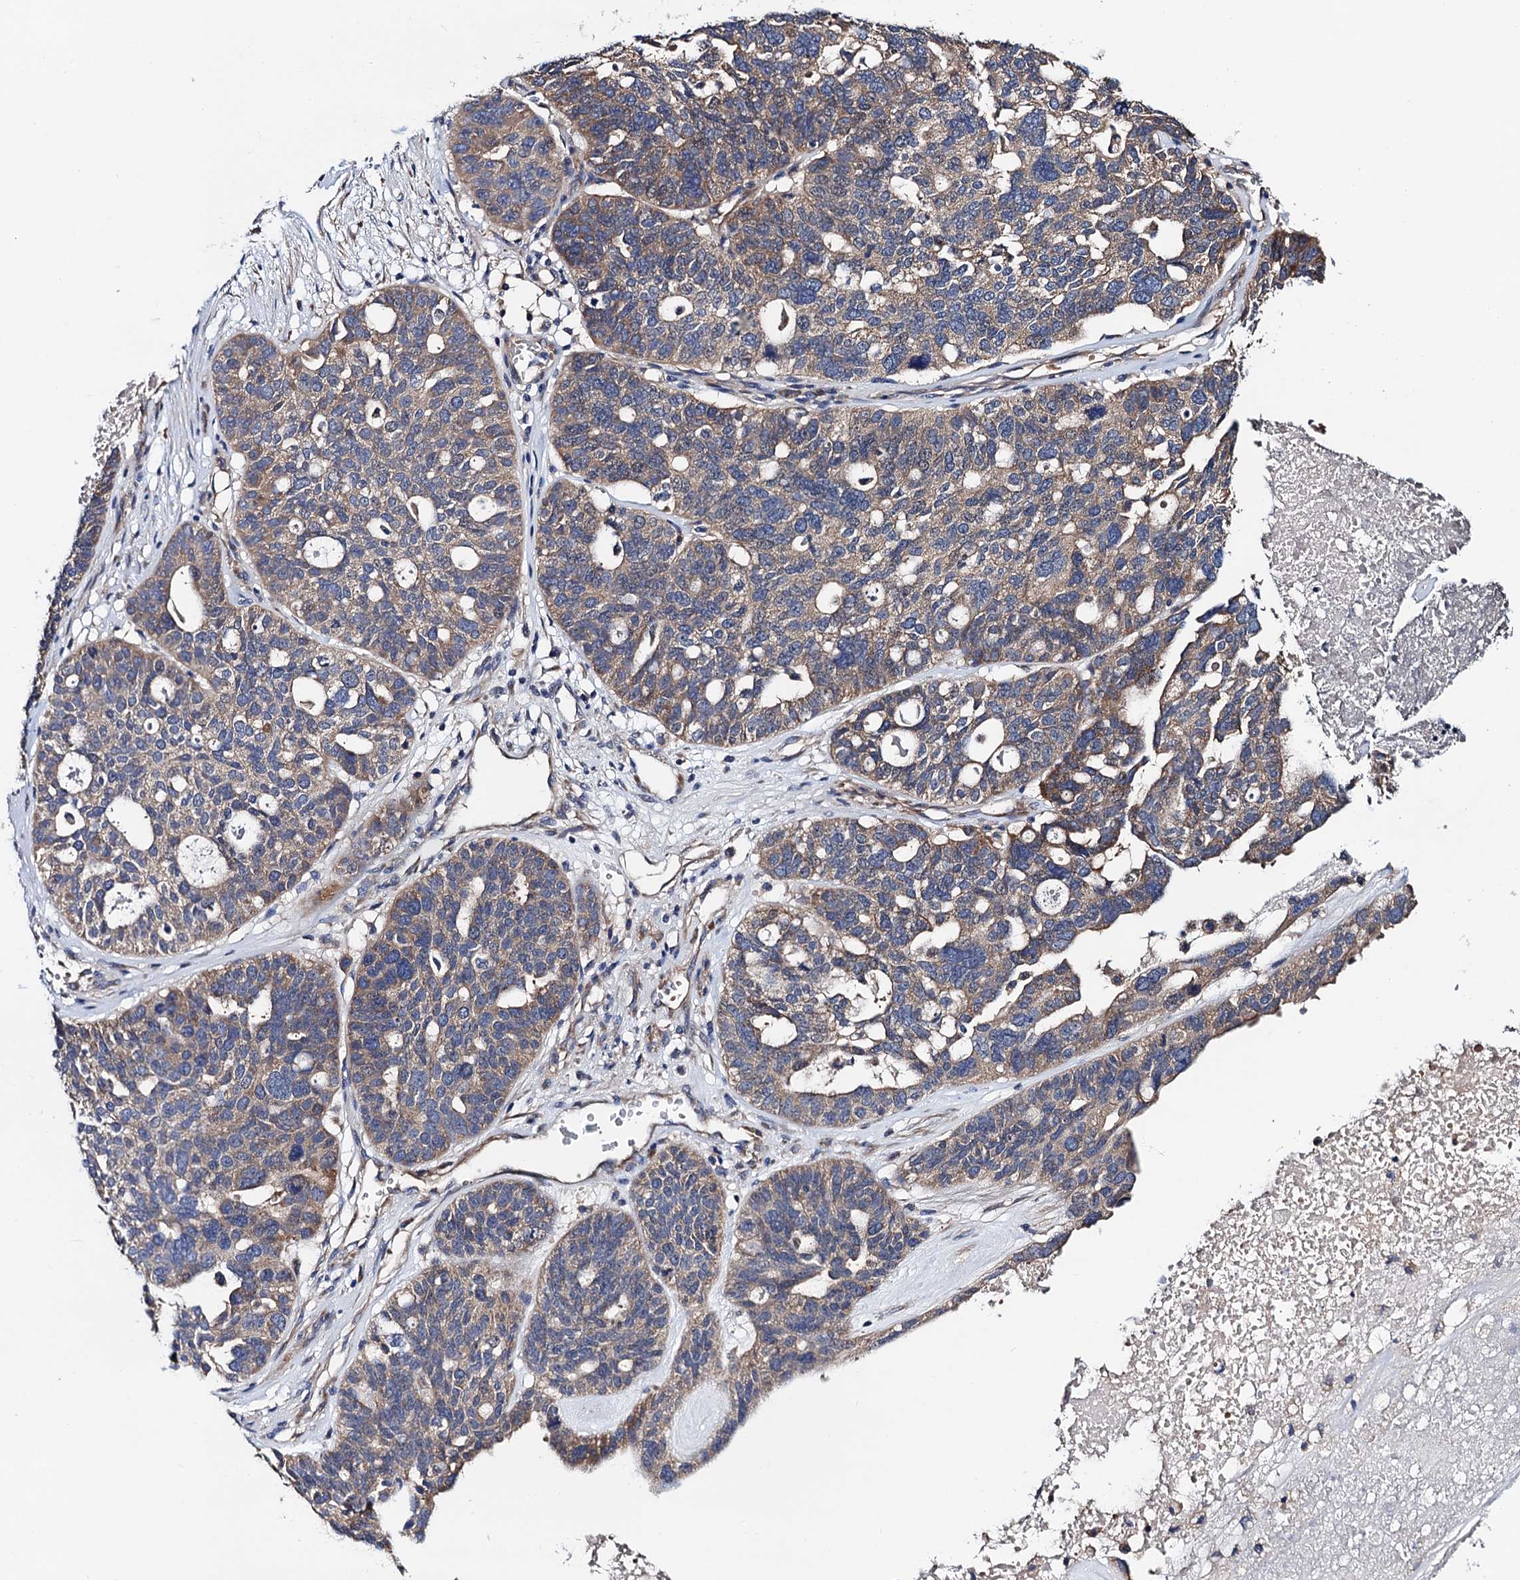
{"staining": {"intensity": "weak", "quantity": "<25%", "location": "cytoplasmic/membranous"}, "tissue": "ovarian cancer", "cell_type": "Tumor cells", "image_type": "cancer", "snomed": [{"axis": "morphology", "description": "Cystadenocarcinoma, serous, NOS"}, {"axis": "topography", "description": "Ovary"}], "caption": "This is an IHC image of human ovarian serous cystadenocarcinoma. There is no expression in tumor cells.", "gene": "TRMT112", "patient": {"sex": "female", "age": 59}}